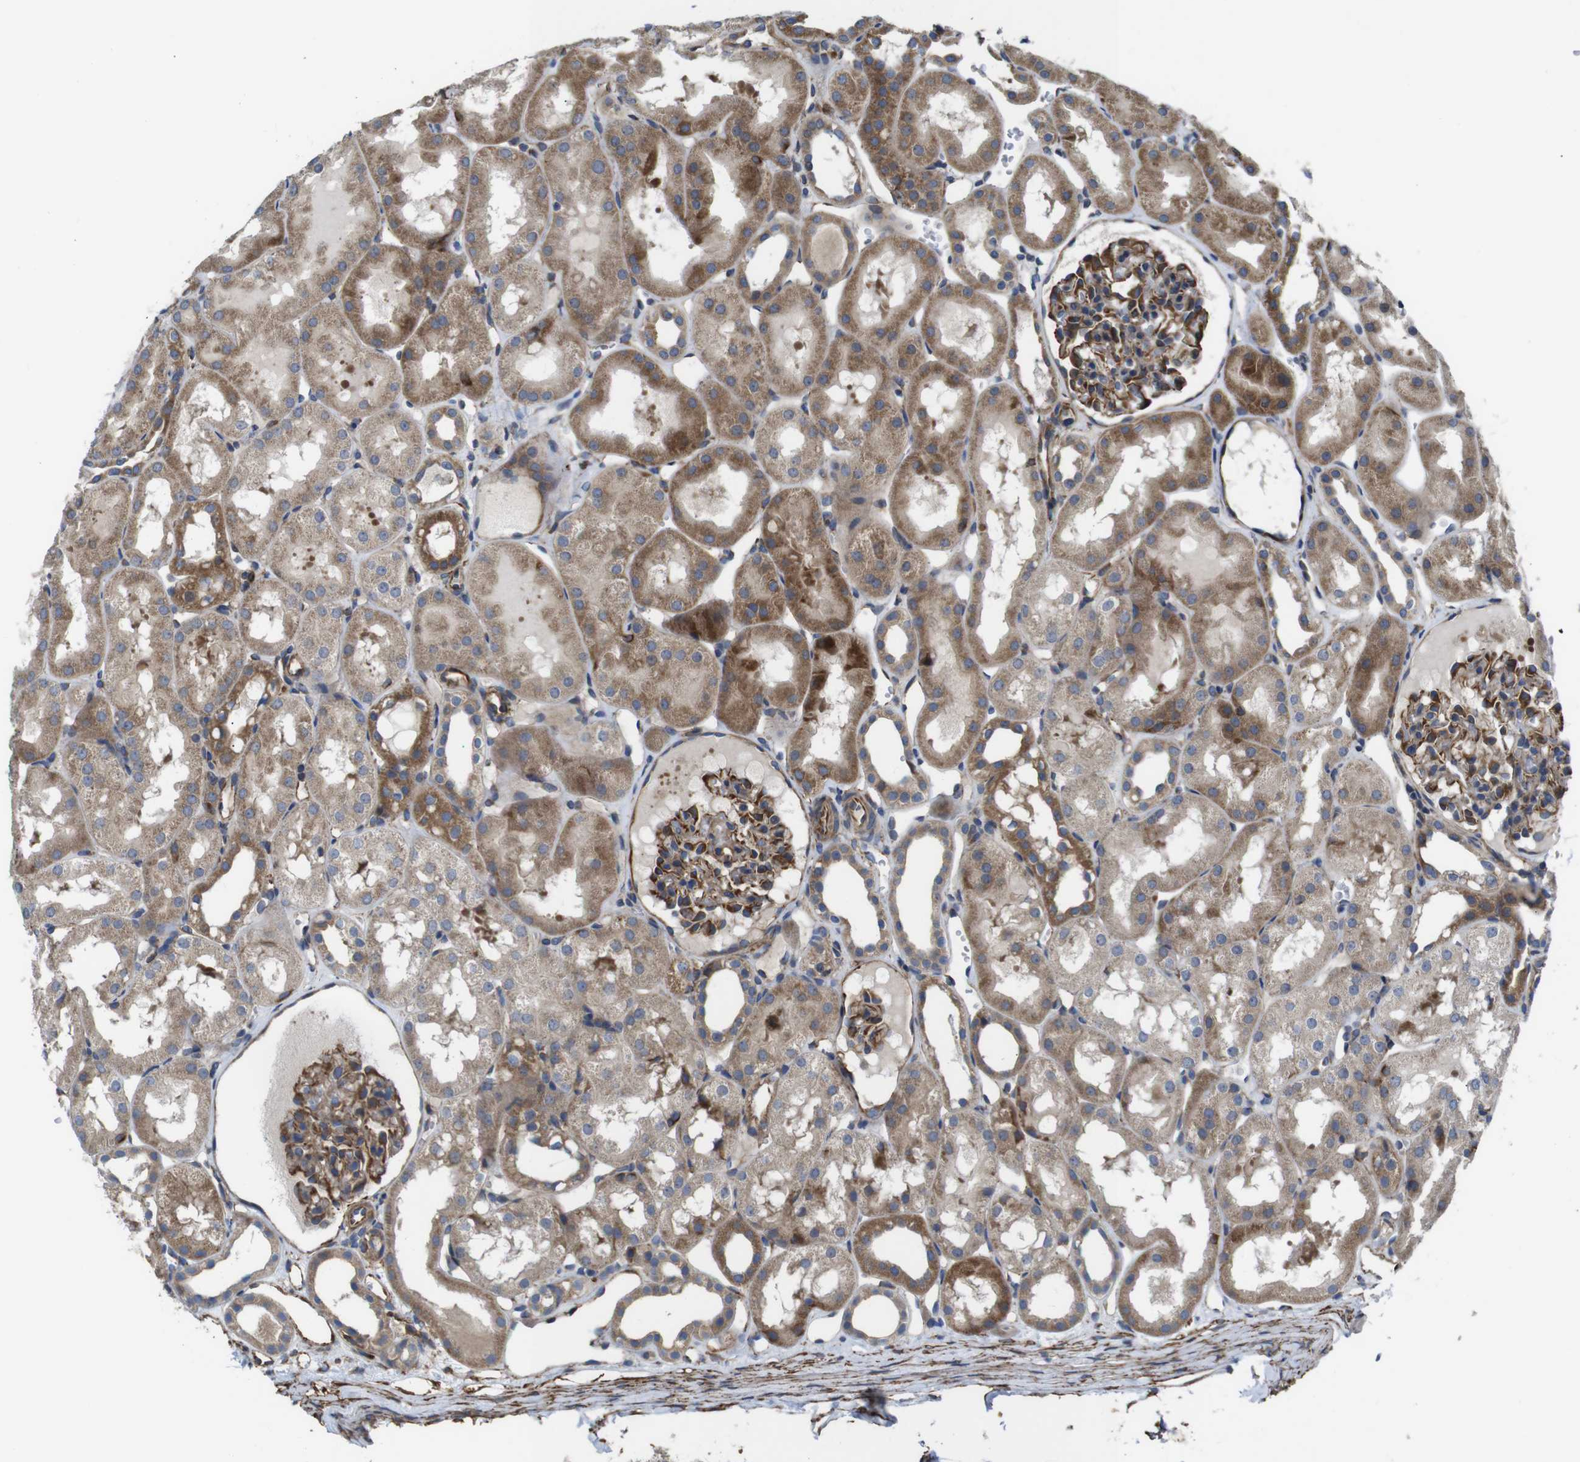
{"staining": {"intensity": "strong", "quantity": "25%-75%", "location": "cytoplasmic/membranous"}, "tissue": "kidney", "cell_type": "Cells in glomeruli", "image_type": "normal", "snomed": [{"axis": "morphology", "description": "Normal tissue, NOS"}, {"axis": "topography", "description": "Kidney"}, {"axis": "topography", "description": "Urinary bladder"}], "caption": "Immunohistochemistry (IHC) histopathology image of normal kidney: kidney stained using IHC reveals high levels of strong protein expression localized specifically in the cytoplasmic/membranous of cells in glomeruli, appearing as a cytoplasmic/membranous brown color.", "gene": "POMK", "patient": {"sex": "male", "age": 16}}